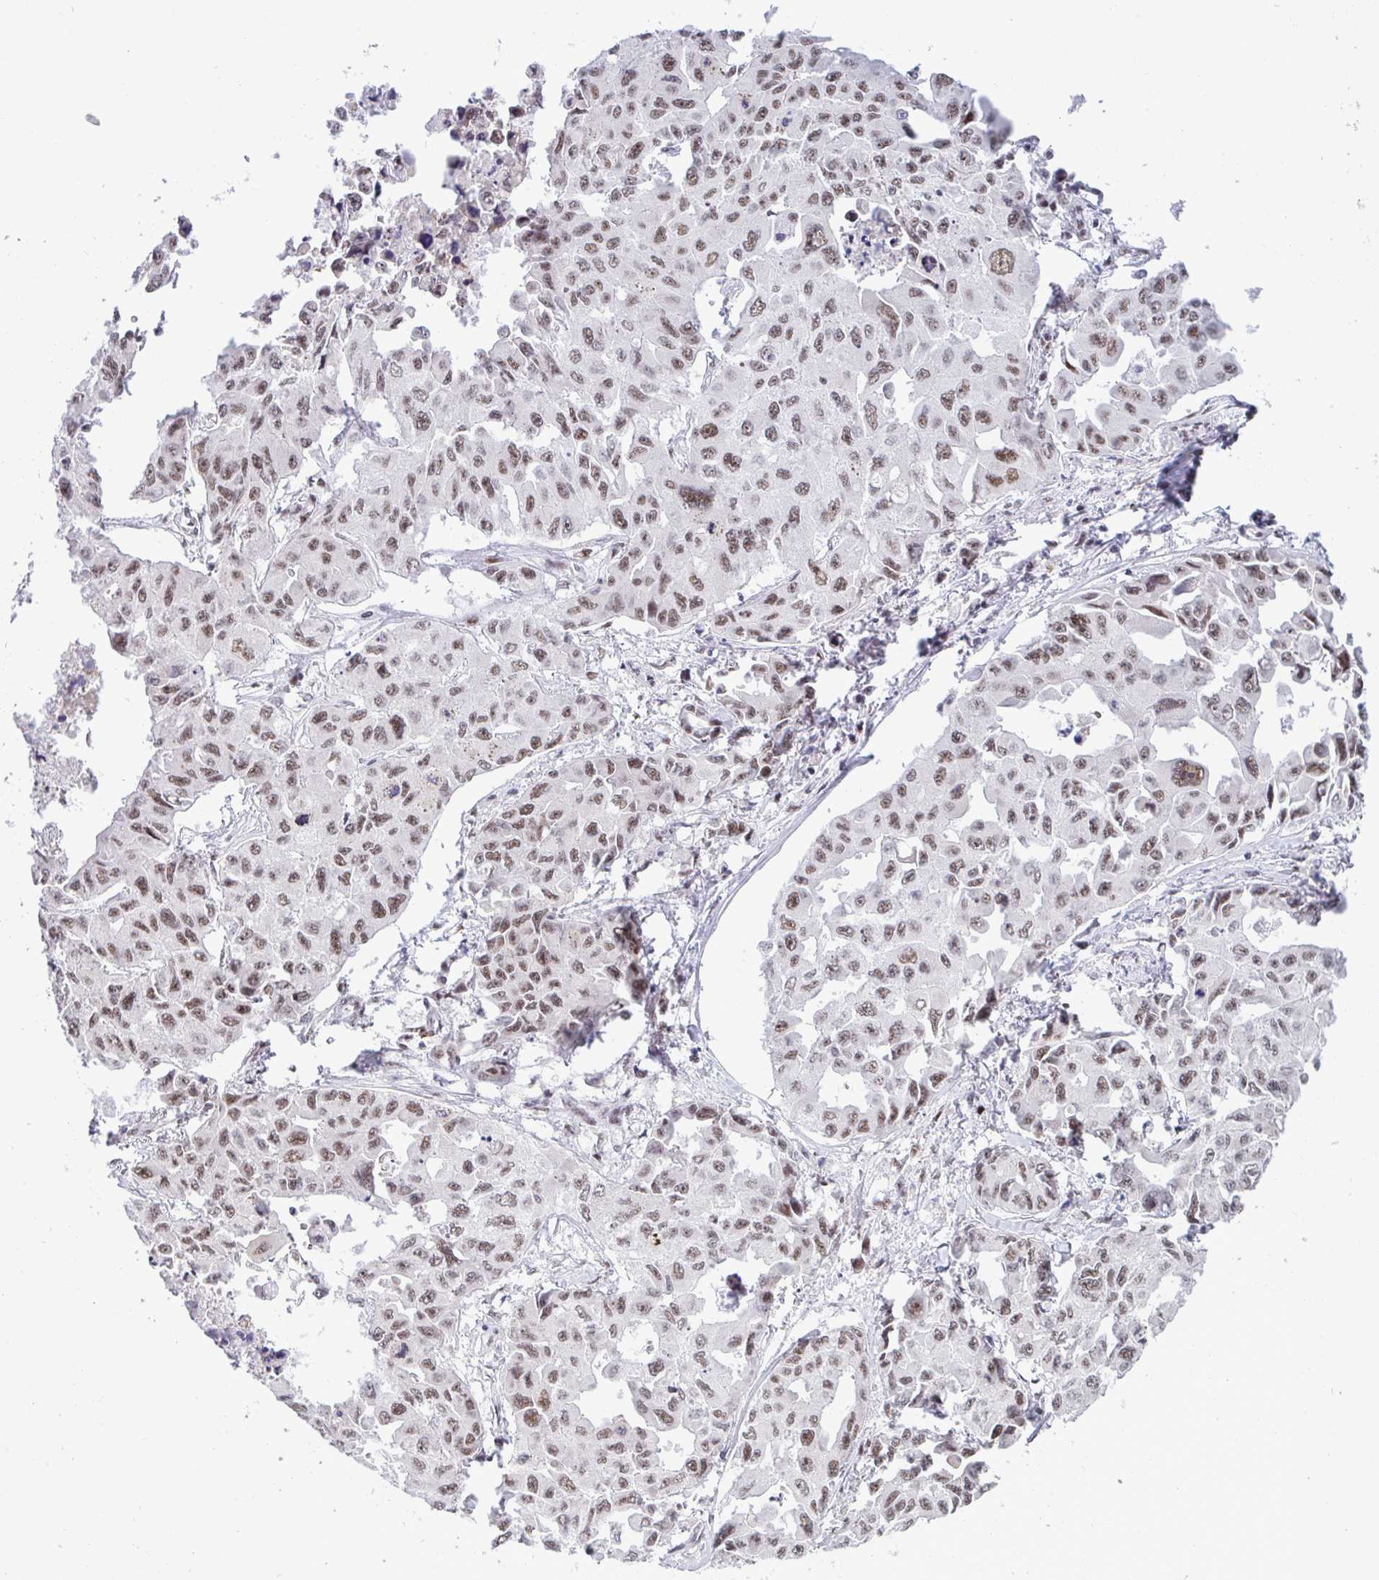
{"staining": {"intensity": "moderate", "quantity": ">75%", "location": "nuclear"}, "tissue": "lung cancer", "cell_type": "Tumor cells", "image_type": "cancer", "snomed": [{"axis": "morphology", "description": "Adenocarcinoma, NOS"}, {"axis": "topography", "description": "Lung"}], "caption": "Tumor cells display medium levels of moderate nuclear staining in approximately >75% of cells in lung cancer (adenocarcinoma). The staining was performed using DAB (3,3'-diaminobenzidine) to visualize the protein expression in brown, while the nuclei were stained in blue with hematoxylin (Magnification: 20x).", "gene": "WBP11", "patient": {"sex": "male", "age": 64}}